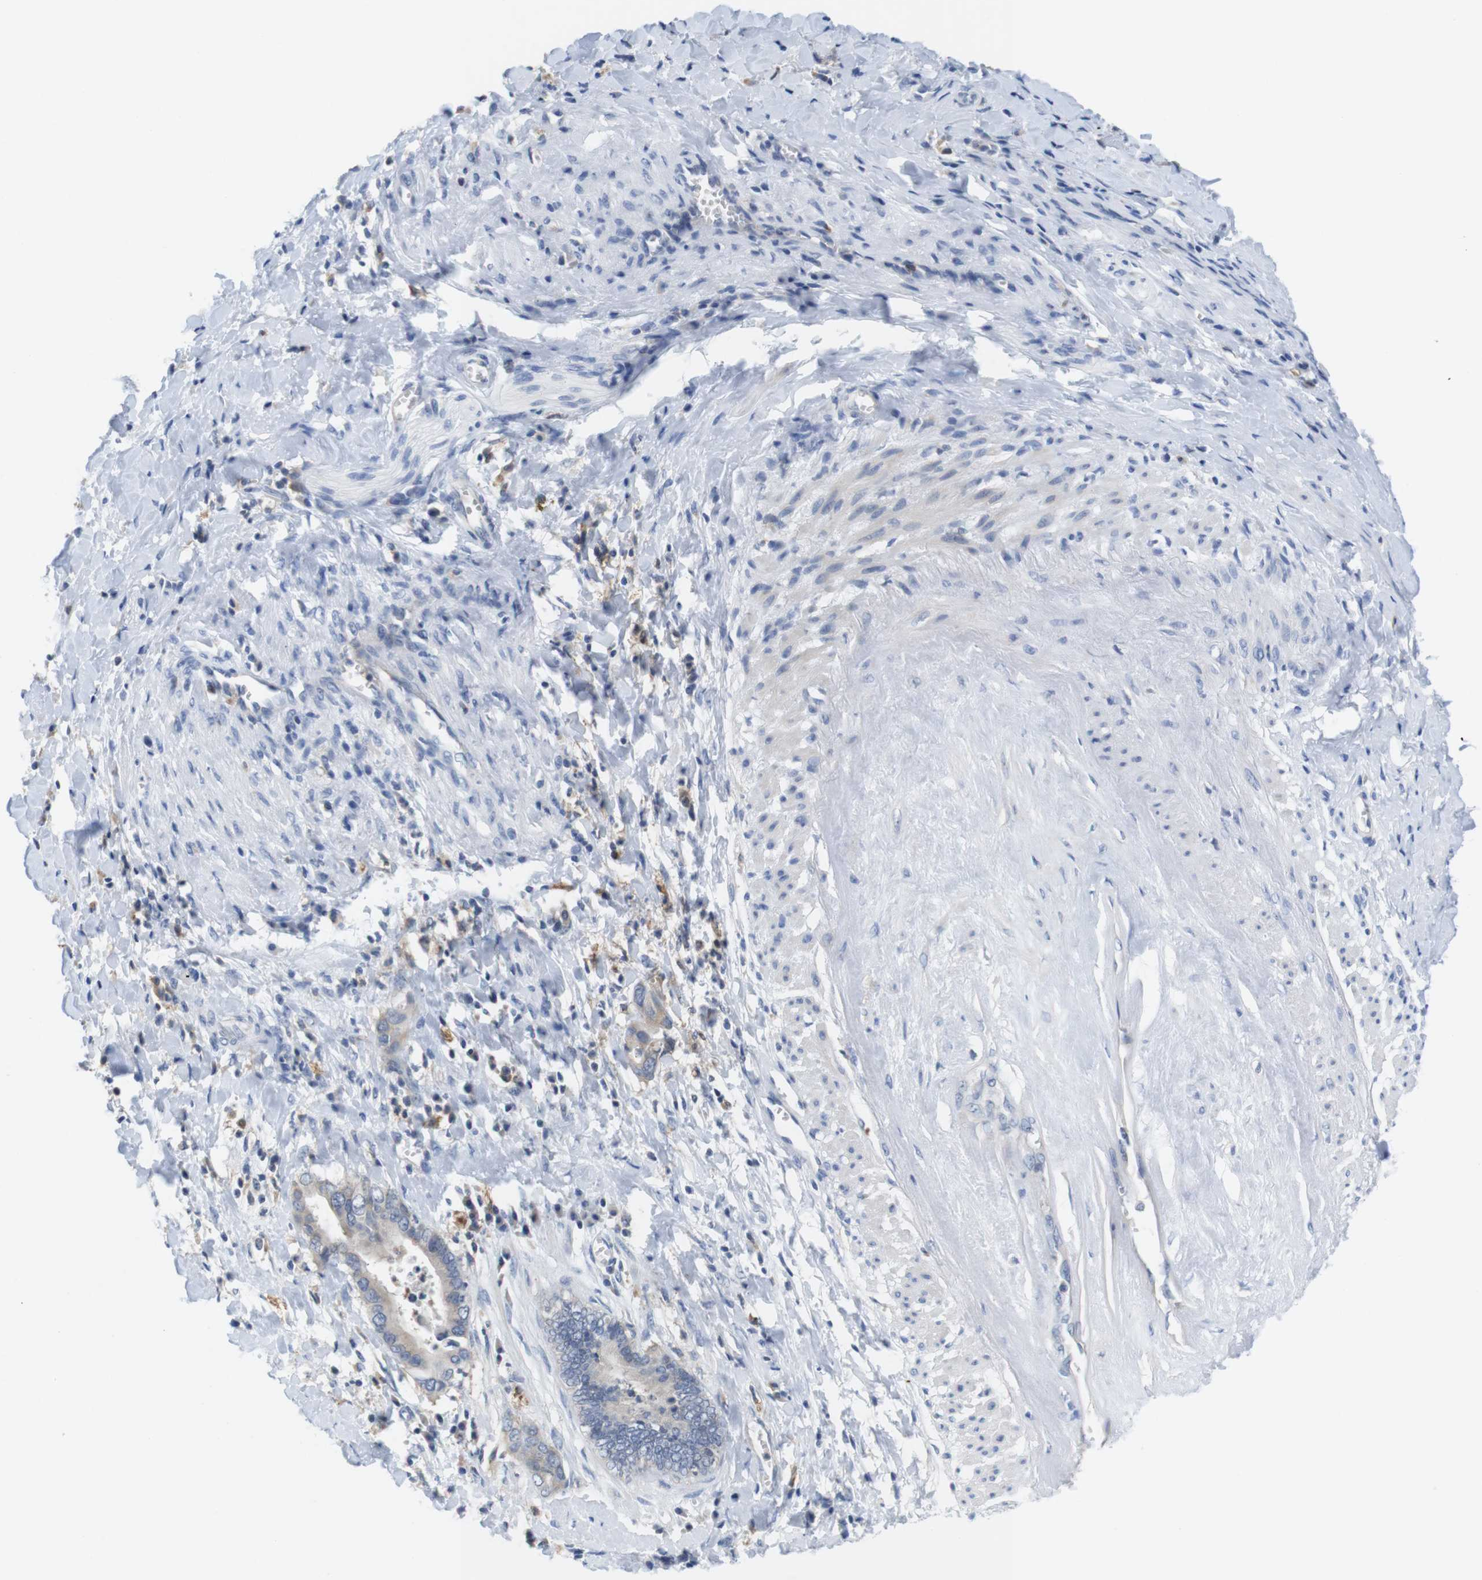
{"staining": {"intensity": "negative", "quantity": "none", "location": "none"}, "tissue": "cervical cancer", "cell_type": "Tumor cells", "image_type": "cancer", "snomed": [{"axis": "morphology", "description": "Adenocarcinoma, NOS"}, {"axis": "topography", "description": "Cervix"}], "caption": "Tumor cells show no significant protein expression in cervical adenocarcinoma. (Brightfield microscopy of DAB immunohistochemistry (IHC) at high magnification).", "gene": "CNGA2", "patient": {"sex": "female", "age": 44}}